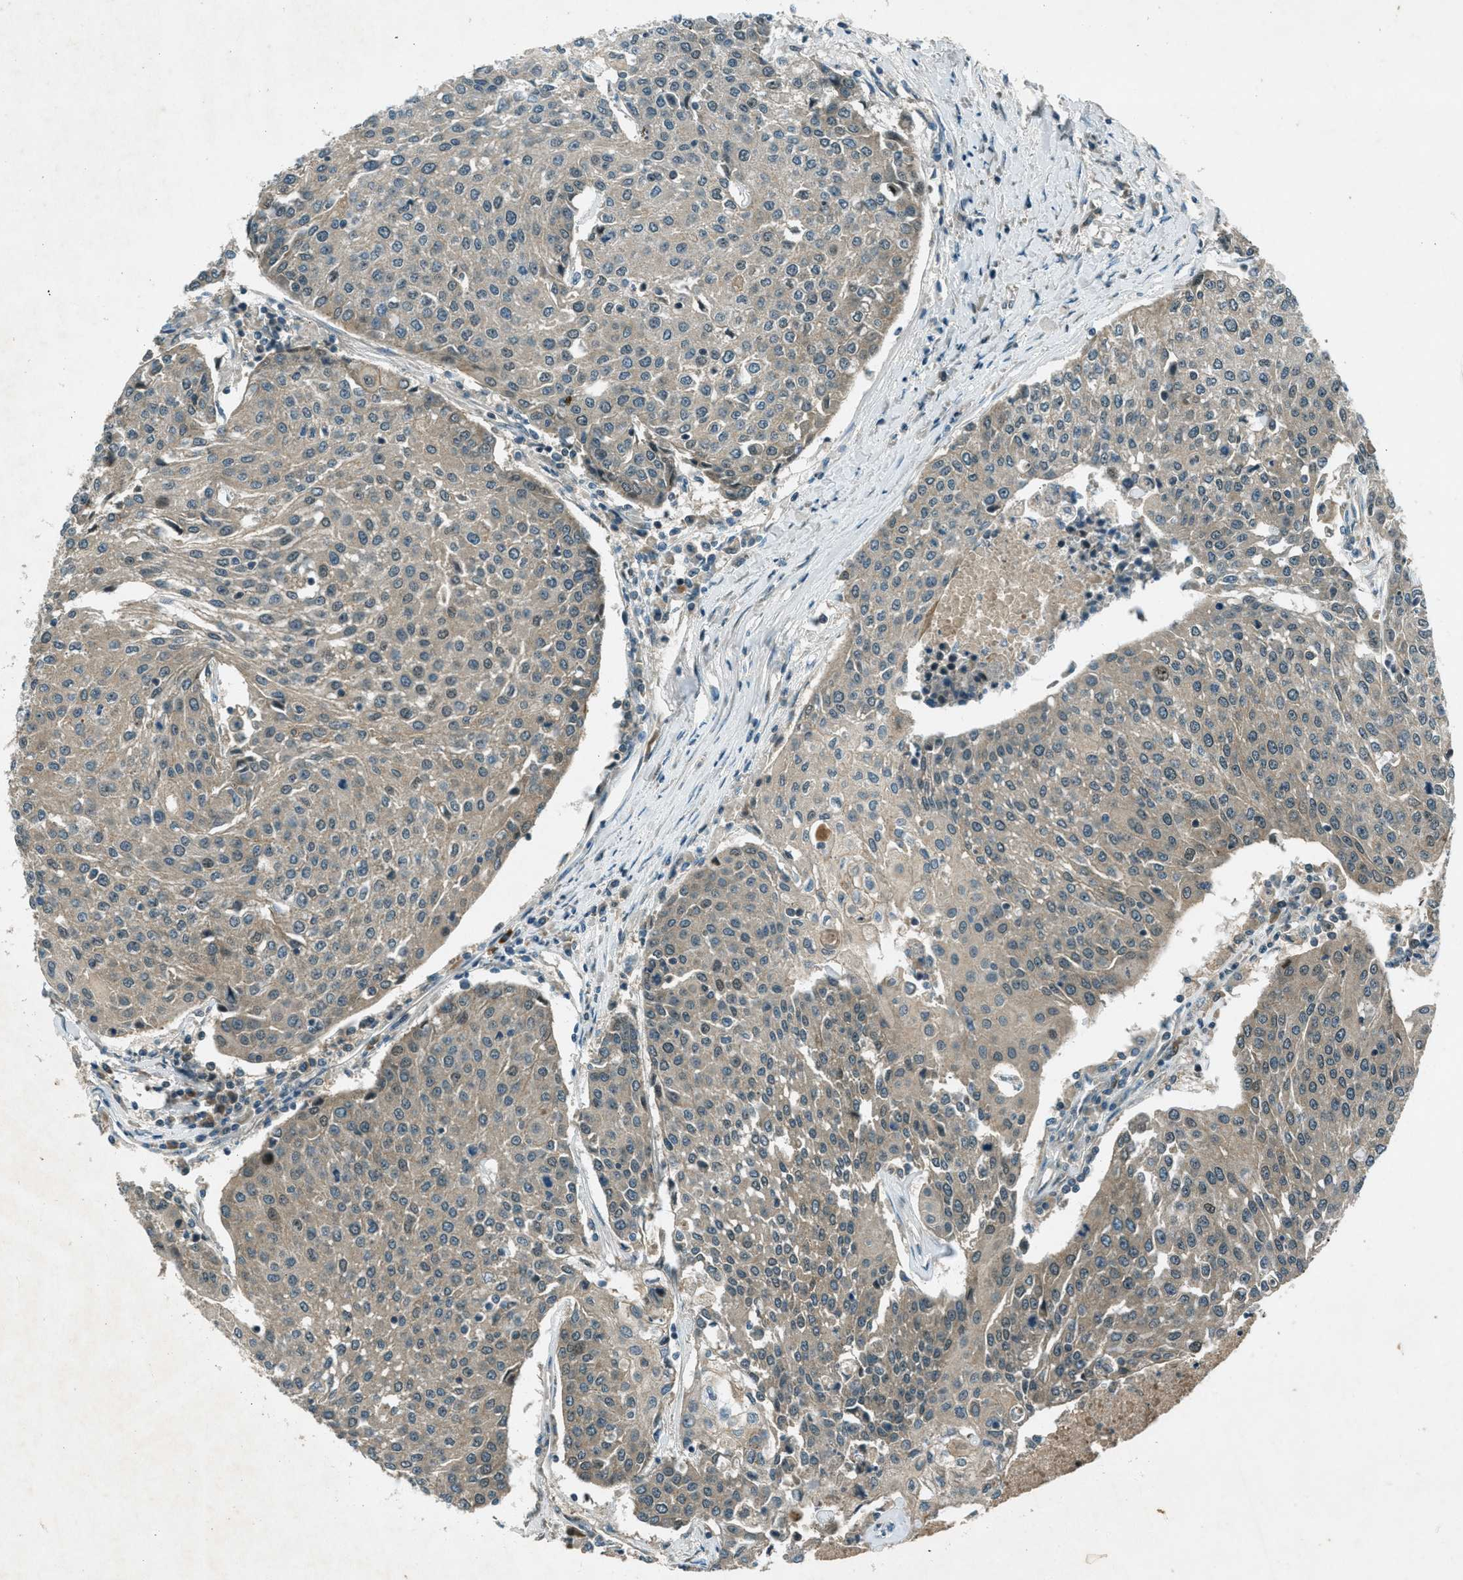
{"staining": {"intensity": "weak", "quantity": "25%-75%", "location": "cytoplasmic/membranous"}, "tissue": "urothelial cancer", "cell_type": "Tumor cells", "image_type": "cancer", "snomed": [{"axis": "morphology", "description": "Urothelial carcinoma, High grade"}, {"axis": "topography", "description": "Urinary bladder"}], "caption": "Urothelial cancer stained with immunohistochemistry displays weak cytoplasmic/membranous positivity in about 25%-75% of tumor cells.", "gene": "STK11", "patient": {"sex": "female", "age": 85}}